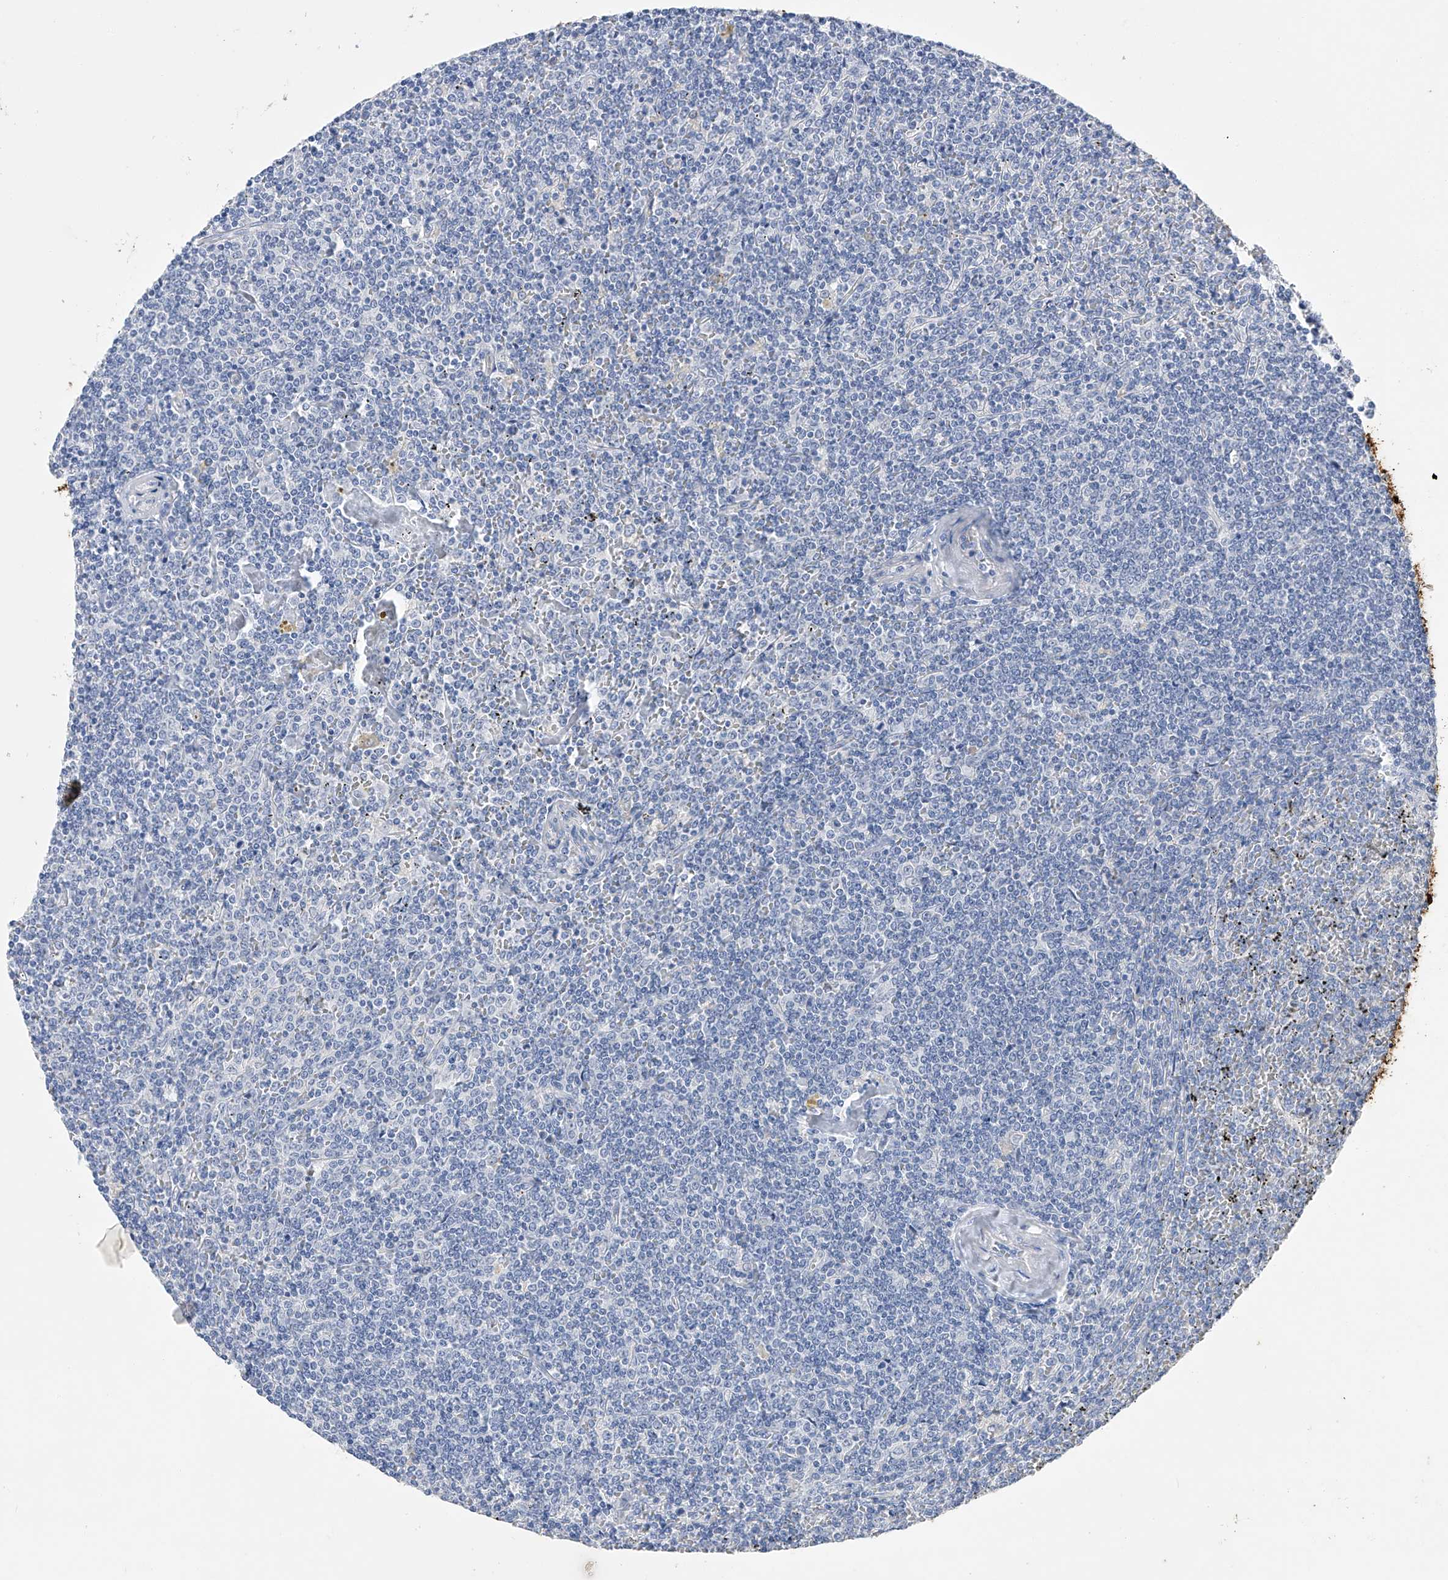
{"staining": {"intensity": "negative", "quantity": "none", "location": "none"}, "tissue": "lymphoma", "cell_type": "Tumor cells", "image_type": "cancer", "snomed": [{"axis": "morphology", "description": "Malignant lymphoma, non-Hodgkin's type, Low grade"}, {"axis": "topography", "description": "Spleen"}], "caption": "IHC of low-grade malignant lymphoma, non-Hodgkin's type demonstrates no staining in tumor cells.", "gene": "ADRA1A", "patient": {"sex": "female", "age": 19}}